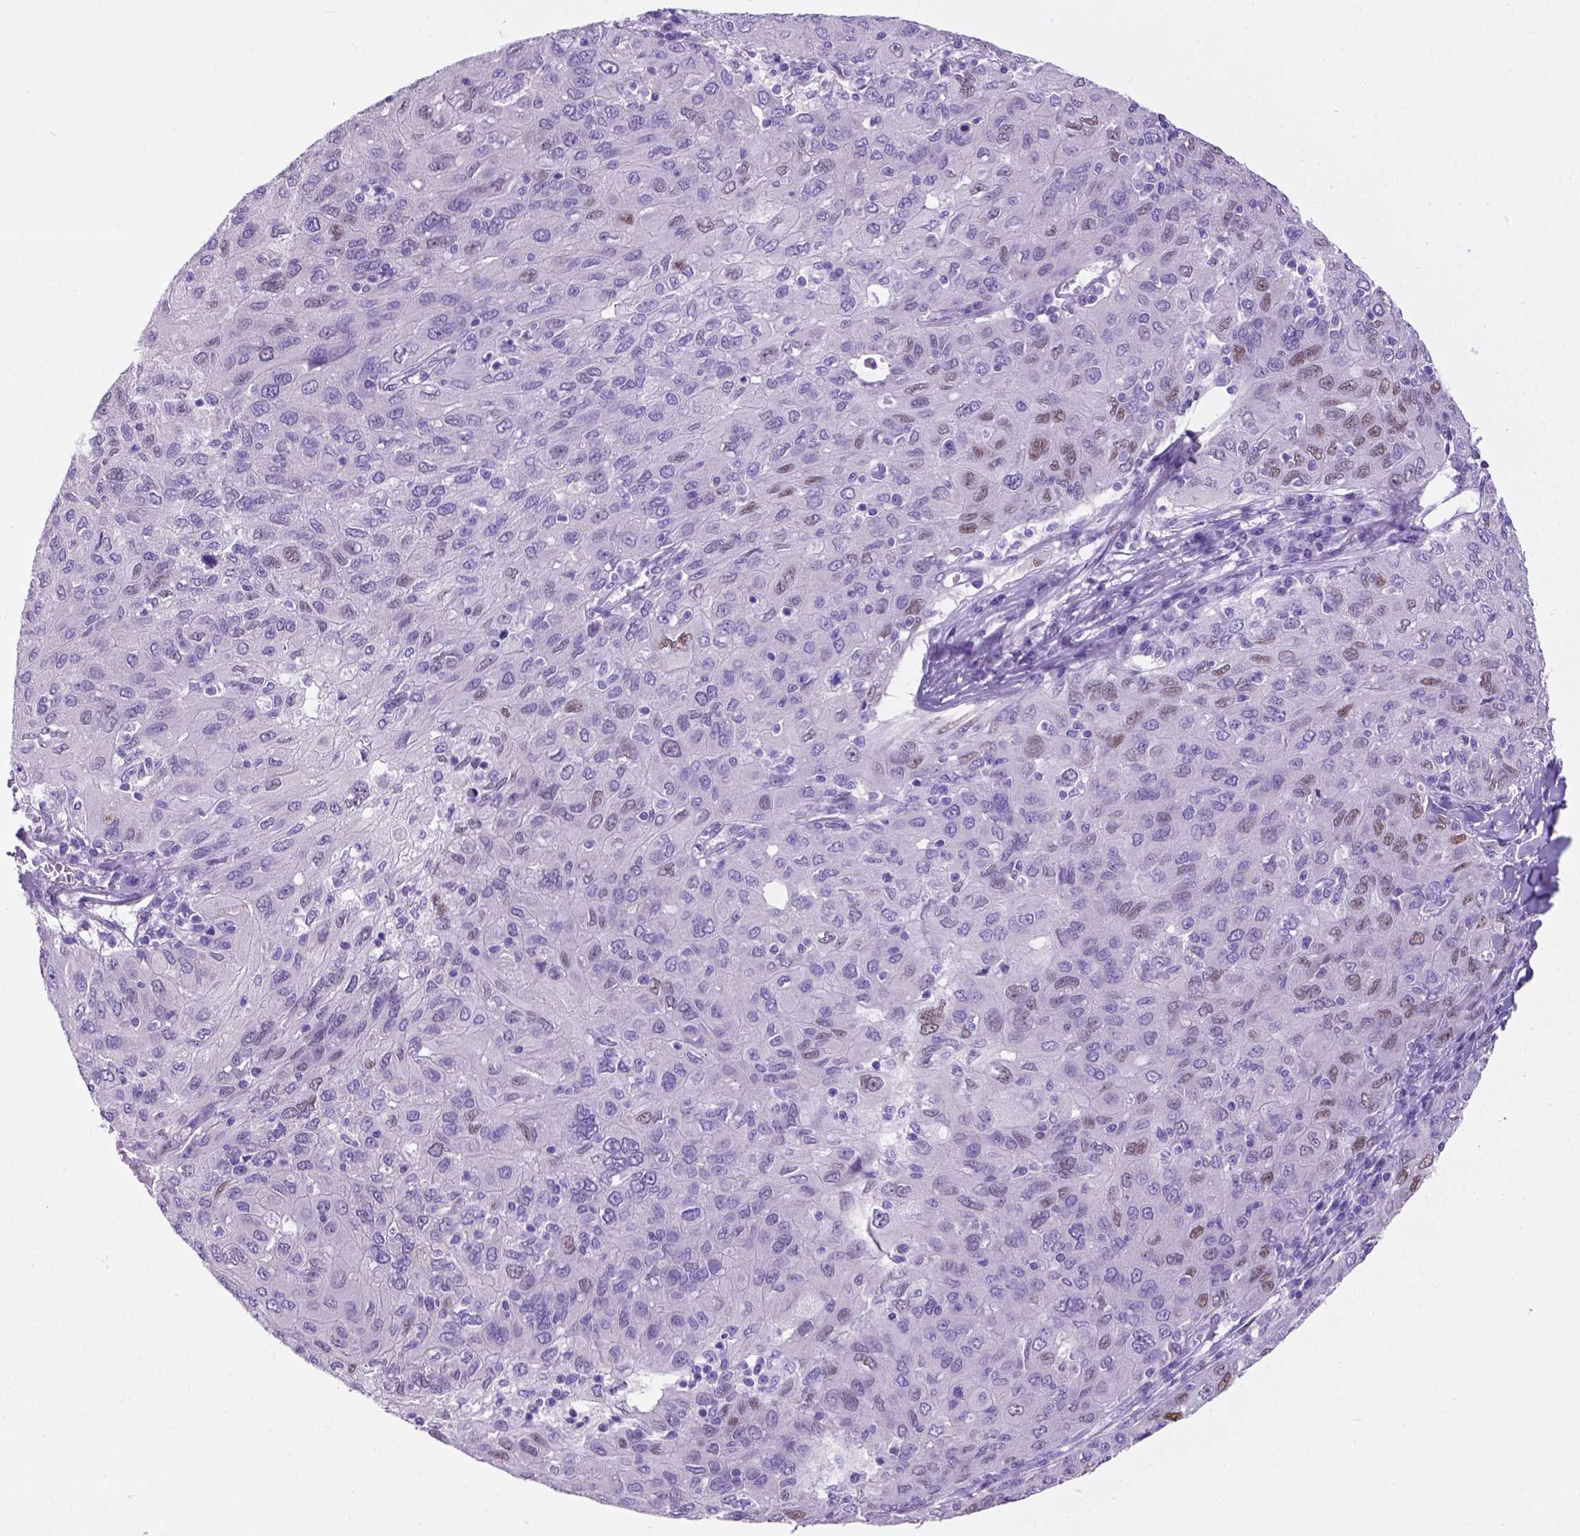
{"staining": {"intensity": "weak", "quantity": "<25%", "location": "nuclear"}, "tissue": "ovarian cancer", "cell_type": "Tumor cells", "image_type": "cancer", "snomed": [{"axis": "morphology", "description": "Carcinoma, endometroid"}, {"axis": "topography", "description": "Ovary"}], "caption": "IHC photomicrograph of ovarian cancer (endometroid carcinoma) stained for a protein (brown), which exhibits no positivity in tumor cells. (Immunohistochemistry (ihc), brightfield microscopy, high magnification).", "gene": "TMEM210", "patient": {"sex": "female", "age": 50}}